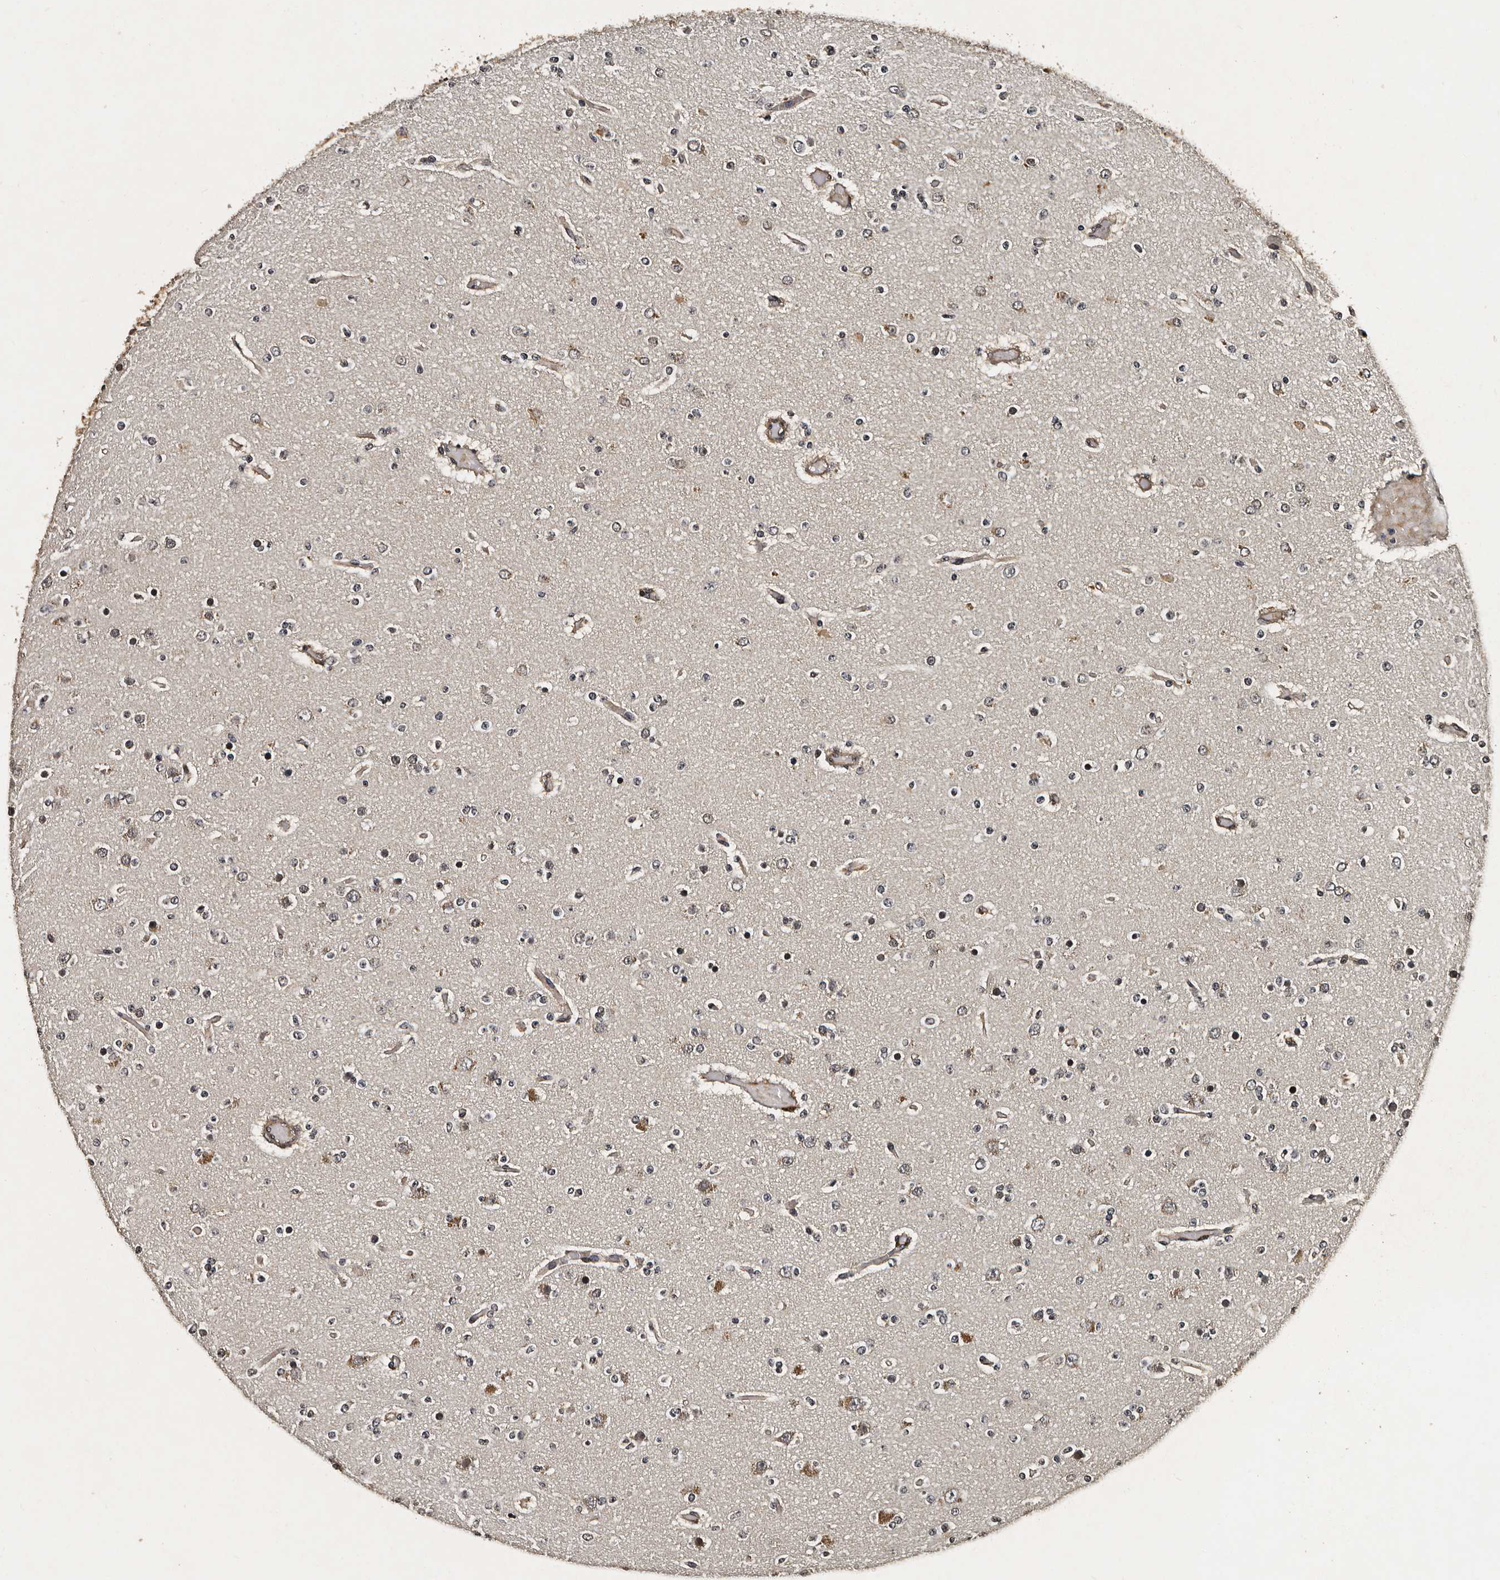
{"staining": {"intensity": "moderate", "quantity": "<25%", "location": "cytoplasmic/membranous"}, "tissue": "glioma", "cell_type": "Tumor cells", "image_type": "cancer", "snomed": [{"axis": "morphology", "description": "Glioma, malignant, Low grade"}, {"axis": "topography", "description": "Brain"}], "caption": "Immunohistochemical staining of glioma demonstrates moderate cytoplasmic/membranous protein expression in approximately <25% of tumor cells.", "gene": "CPNE3", "patient": {"sex": "female", "age": 22}}